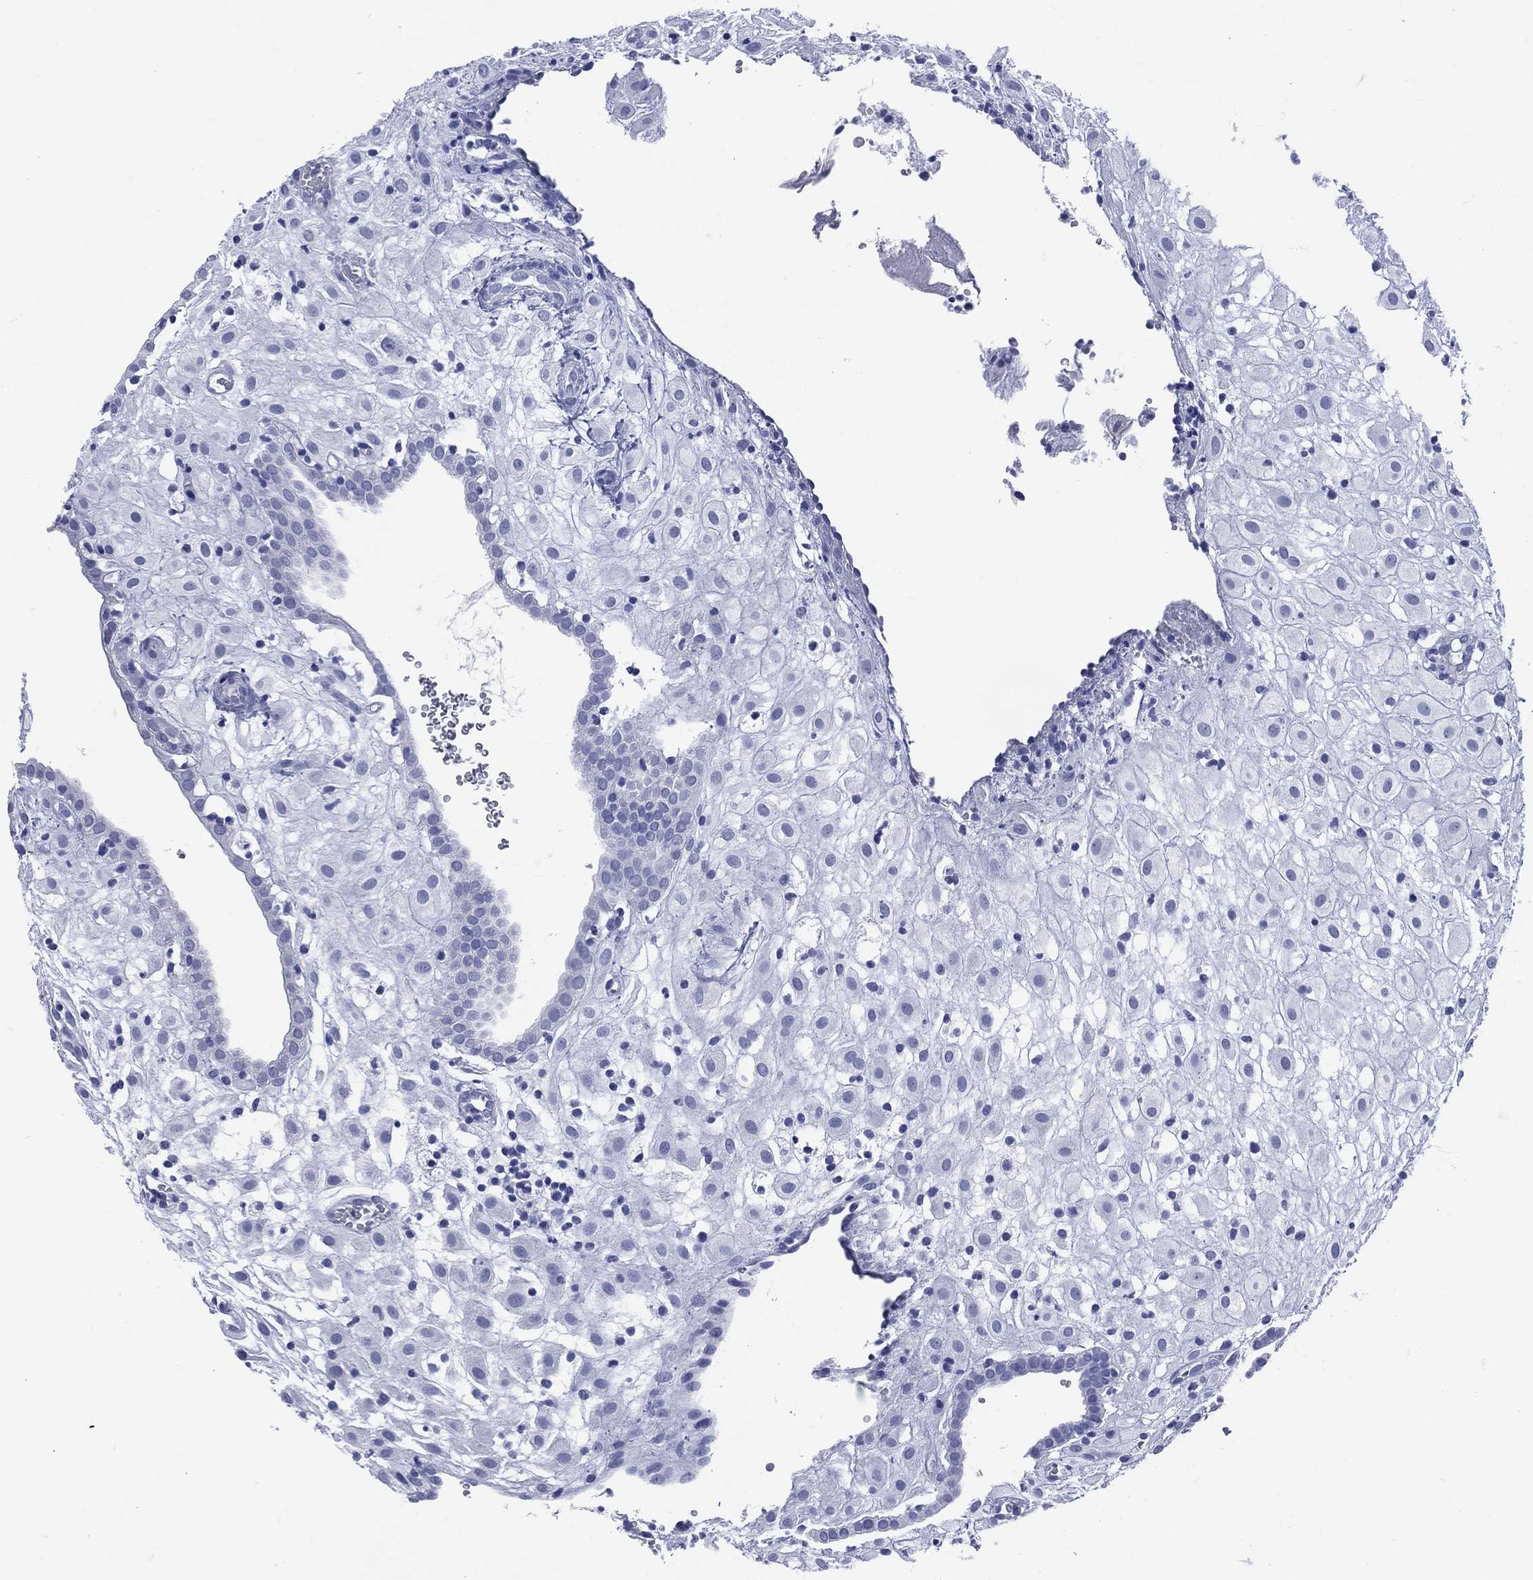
{"staining": {"intensity": "negative", "quantity": "none", "location": "none"}, "tissue": "placenta", "cell_type": "Decidual cells", "image_type": "normal", "snomed": [{"axis": "morphology", "description": "Normal tissue, NOS"}, {"axis": "topography", "description": "Placenta"}], "caption": "Immunohistochemistry image of unremarkable placenta: placenta stained with DAB shows no significant protein expression in decidual cells. Nuclei are stained in blue.", "gene": "CYLC1", "patient": {"sex": "female", "age": 24}}